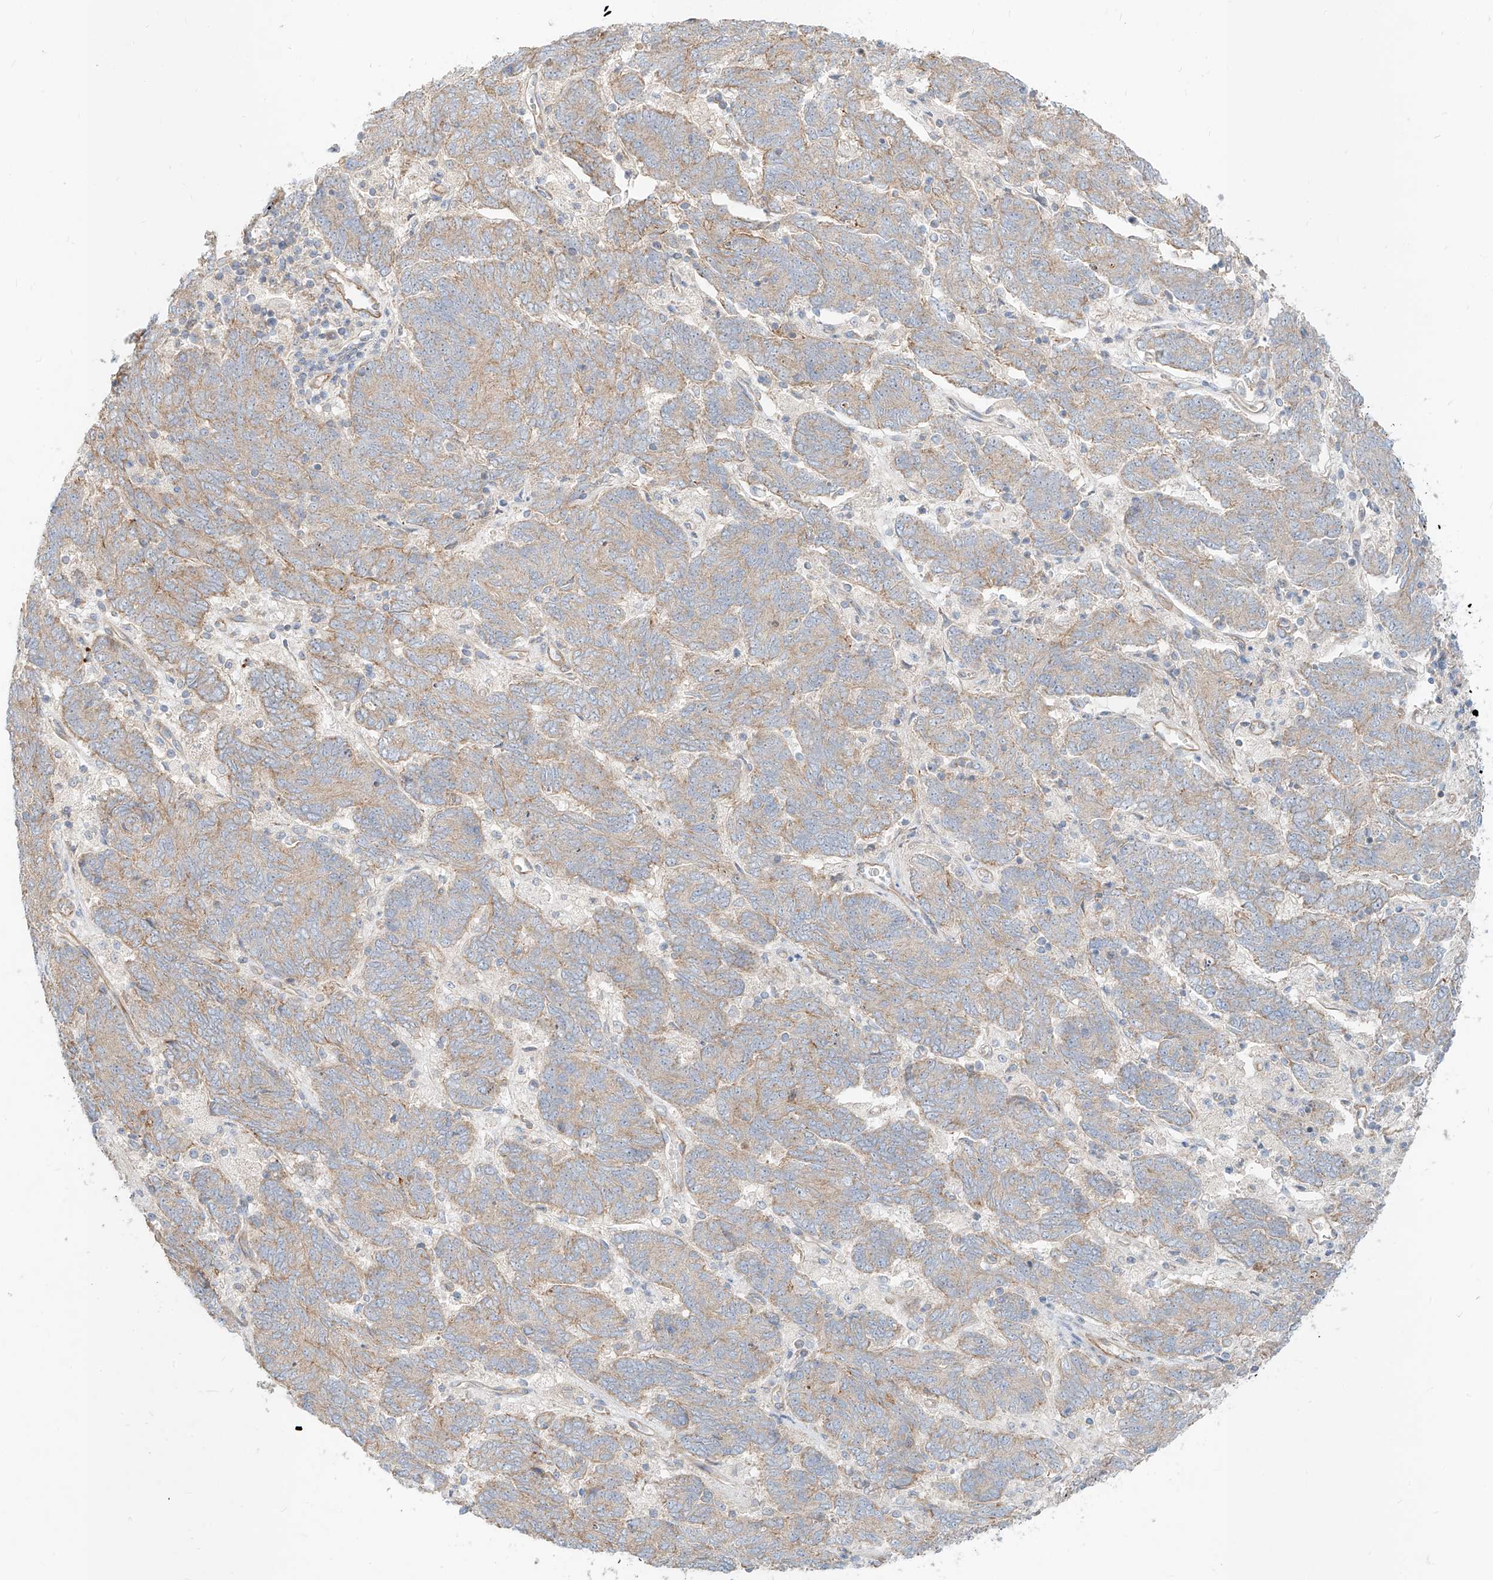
{"staining": {"intensity": "moderate", "quantity": "25%-75%", "location": "cytoplasmic/membranous"}, "tissue": "endometrial cancer", "cell_type": "Tumor cells", "image_type": "cancer", "snomed": [{"axis": "morphology", "description": "Adenocarcinoma, NOS"}, {"axis": "topography", "description": "Endometrium"}], "caption": "Protein analysis of endometrial cancer tissue exhibits moderate cytoplasmic/membranous expression in approximately 25%-75% of tumor cells.", "gene": "AJM1", "patient": {"sex": "female", "age": 80}}